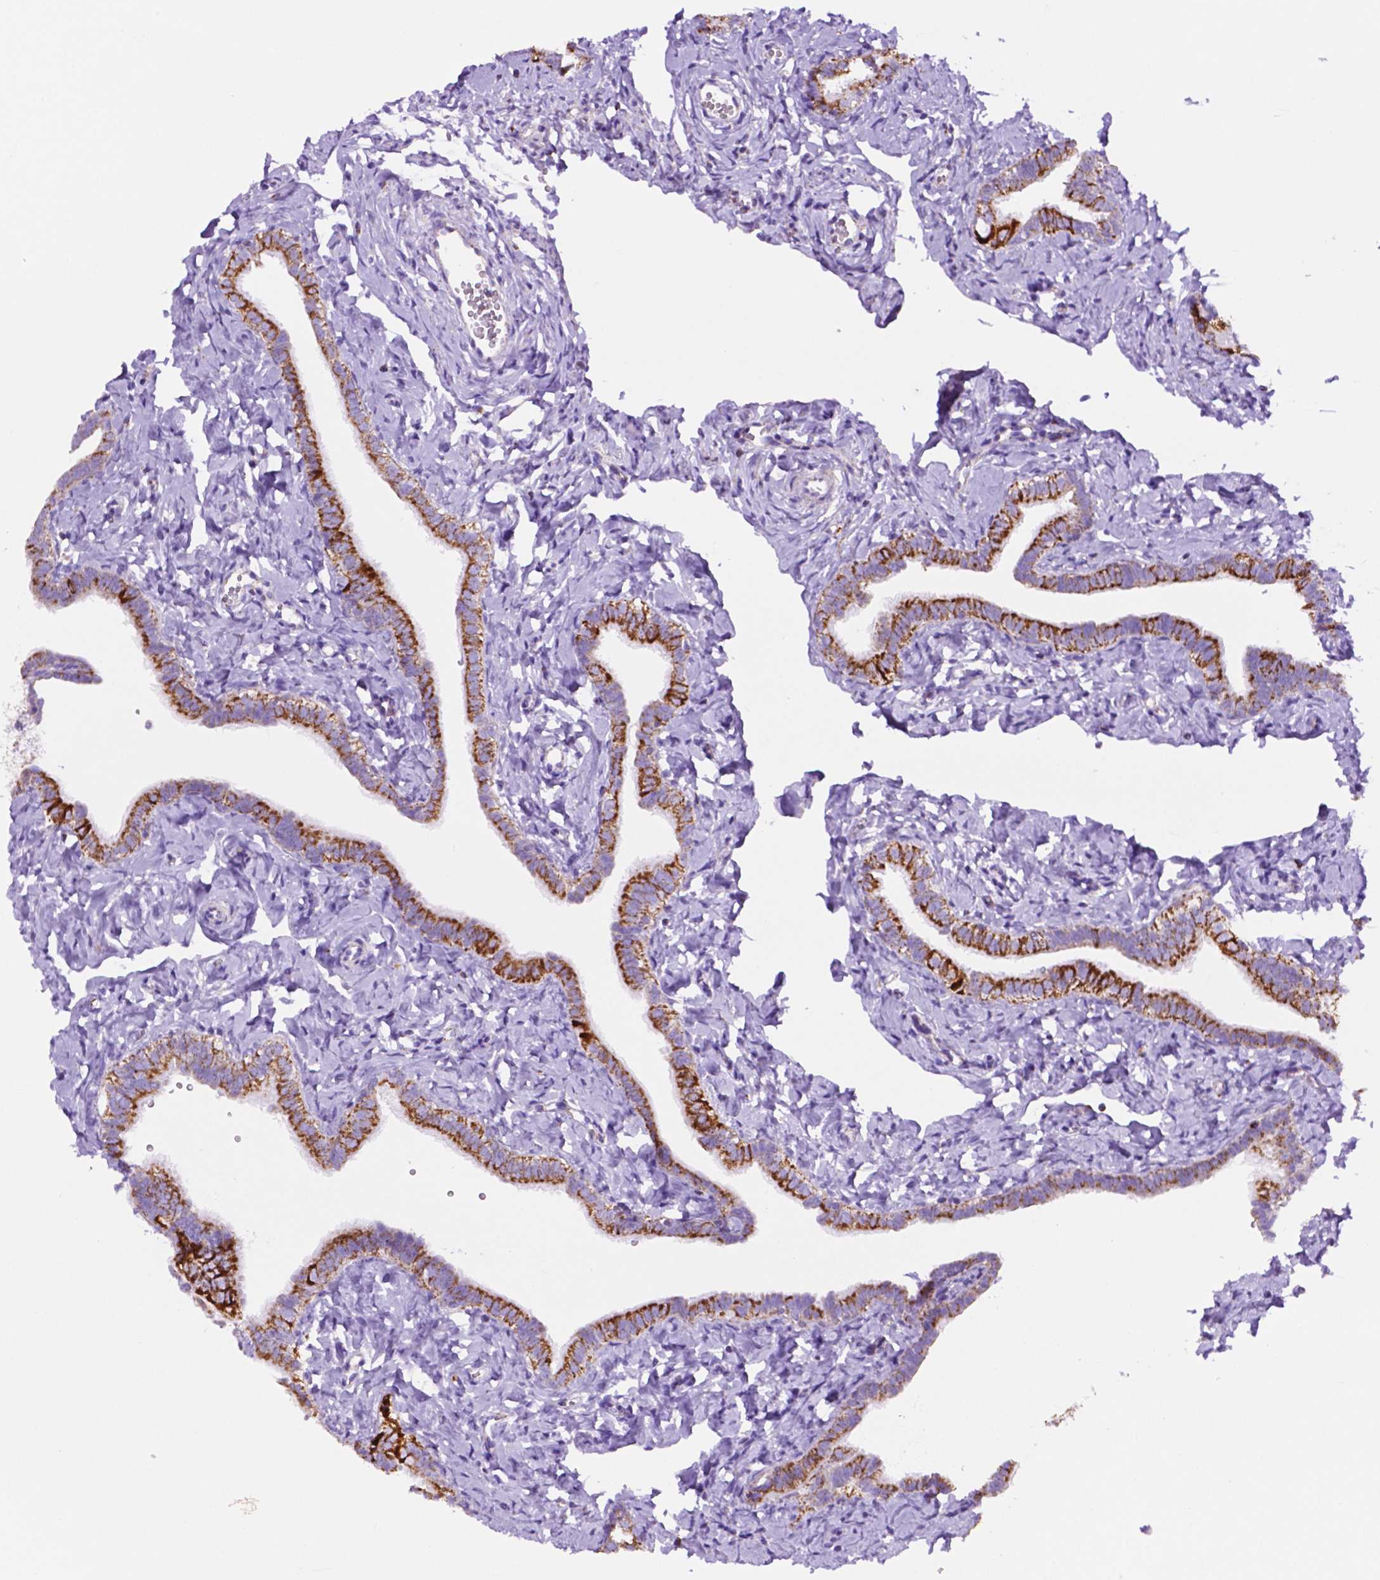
{"staining": {"intensity": "strong", "quantity": "25%-75%", "location": "cytoplasmic/membranous"}, "tissue": "fallopian tube", "cell_type": "Glandular cells", "image_type": "normal", "snomed": [{"axis": "morphology", "description": "Normal tissue, NOS"}, {"axis": "topography", "description": "Fallopian tube"}], "caption": "Strong cytoplasmic/membranous staining for a protein is seen in approximately 25%-75% of glandular cells of normal fallopian tube using immunohistochemistry.", "gene": "GDPD5", "patient": {"sex": "female", "age": 41}}